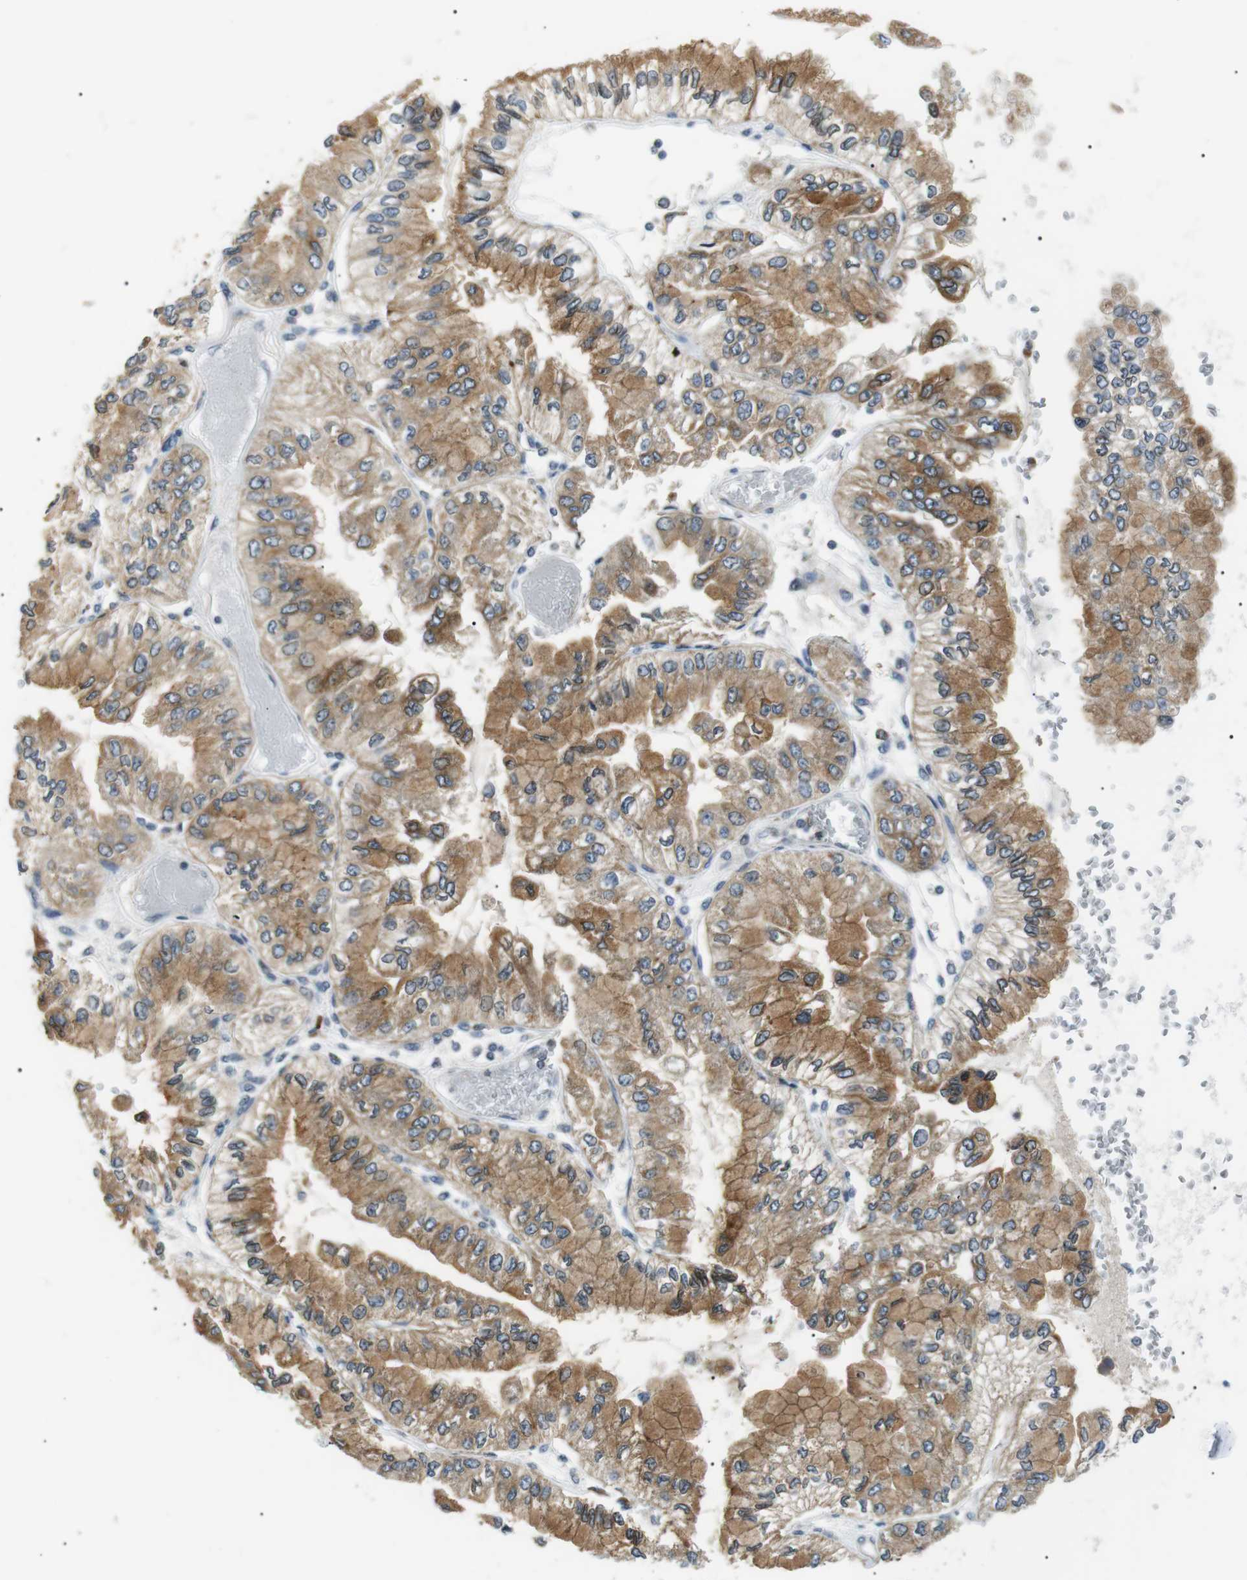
{"staining": {"intensity": "moderate", "quantity": ">75%", "location": "cytoplasmic/membranous"}, "tissue": "liver cancer", "cell_type": "Tumor cells", "image_type": "cancer", "snomed": [{"axis": "morphology", "description": "Cholangiocarcinoma"}, {"axis": "topography", "description": "Liver"}], "caption": "The image reveals staining of cholangiocarcinoma (liver), revealing moderate cytoplasmic/membranous protein positivity (brown color) within tumor cells.", "gene": "RAB9A", "patient": {"sex": "female", "age": 79}}